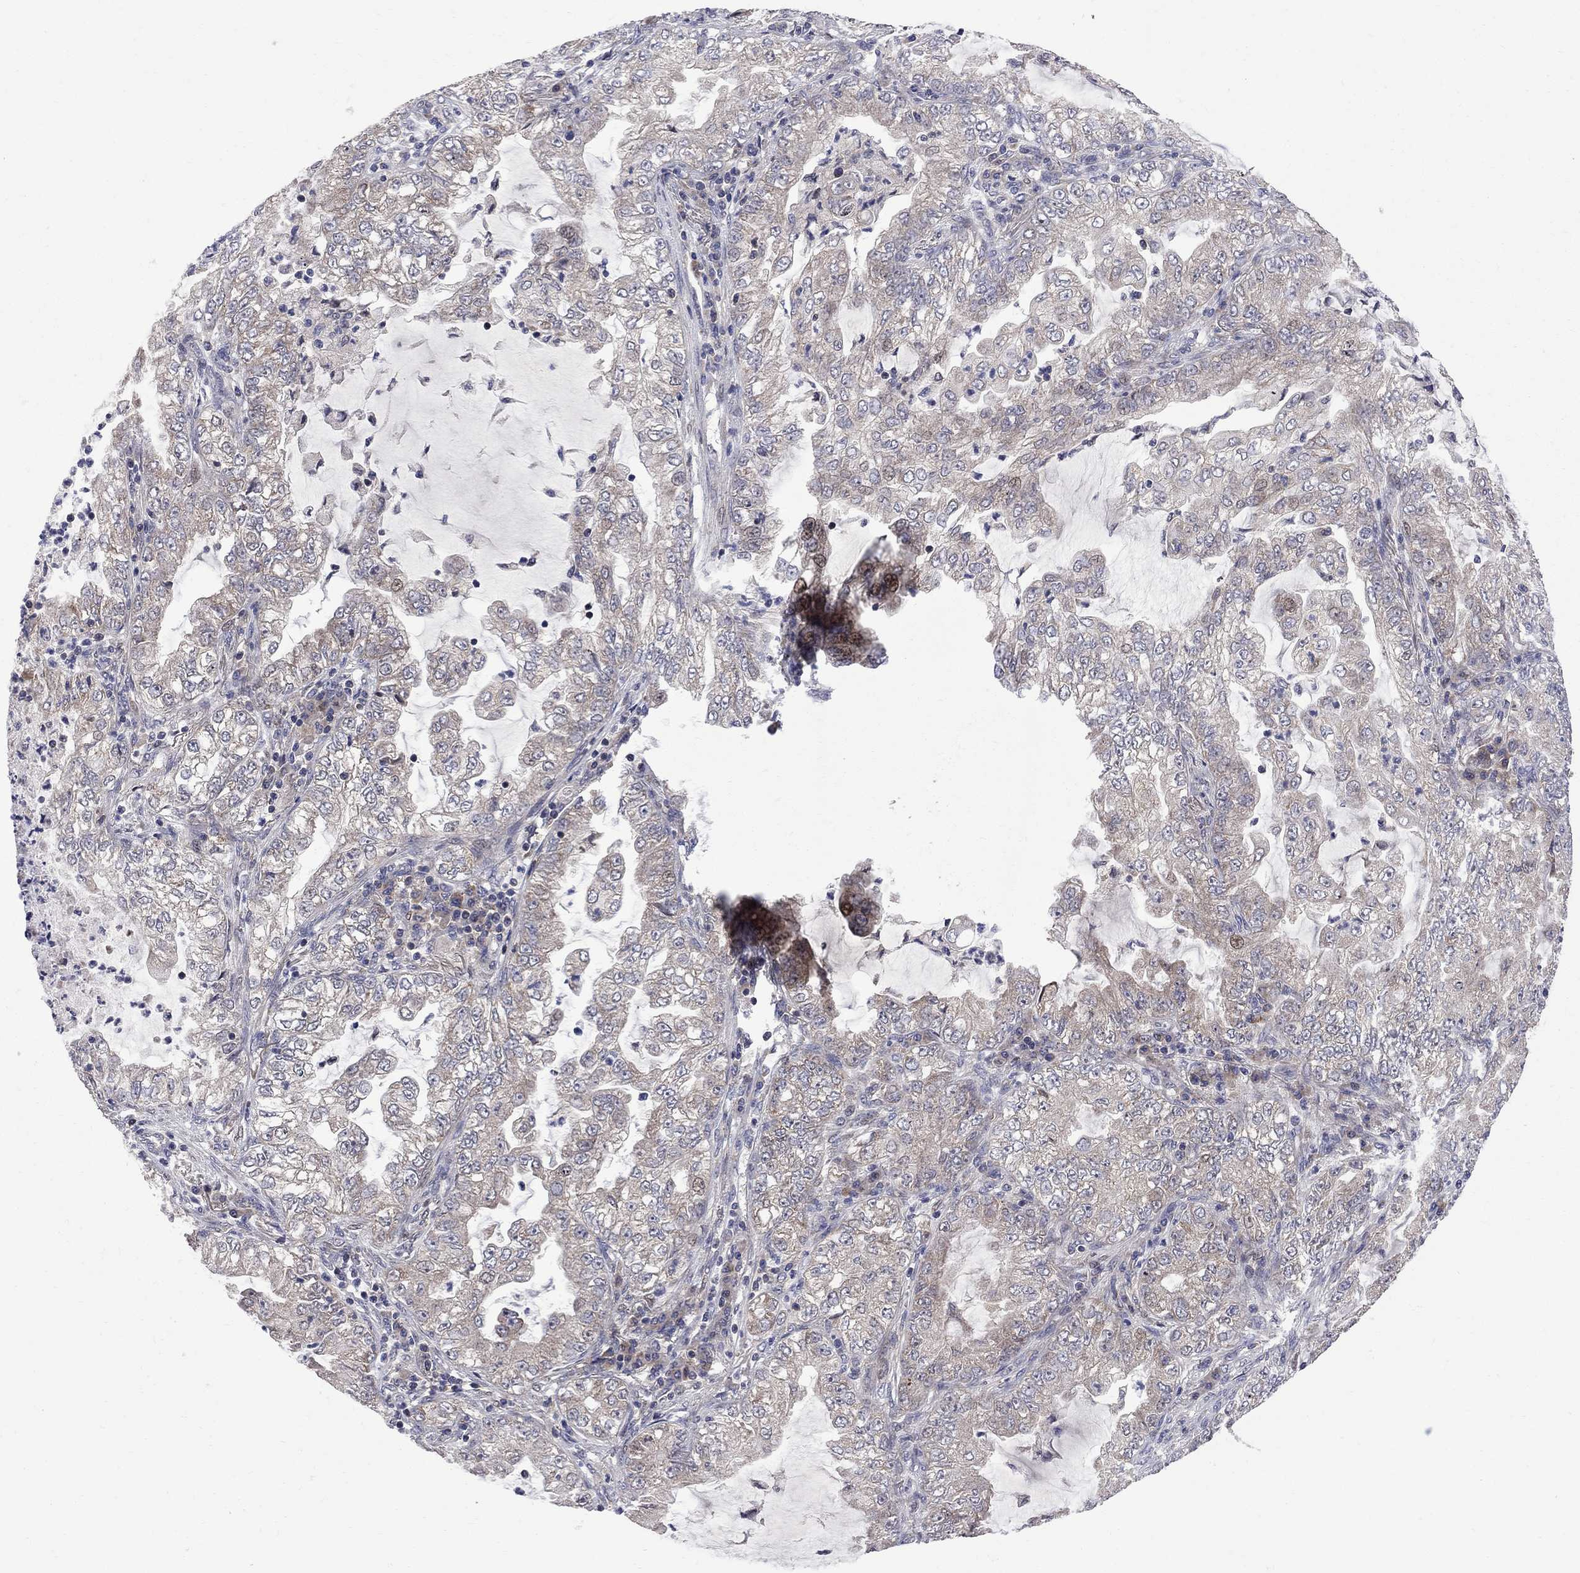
{"staining": {"intensity": "weak", "quantity": ">75%", "location": "cytoplasmic/membranous"}, "tissue": "lung cancer", "cell_type": "Tumor cells", "image_type": "cancer", "snomed": [{"axis": "morphology", "description": "Adenocarcinoma, NOS"}, {"axis": "topography", "description": "Lung"}], "caption": "The photomicrograph displays immunohistochemical staining of adenocarcinoma (lung). There is weak cytoplasmic/membranous expression is present in approximately >75% of tumor cells. (DAB IHC, brown staining for protein, blue staining for nuclei).", "gene": "CNOT11", "patient": {"sex": "female", "age": 73}}